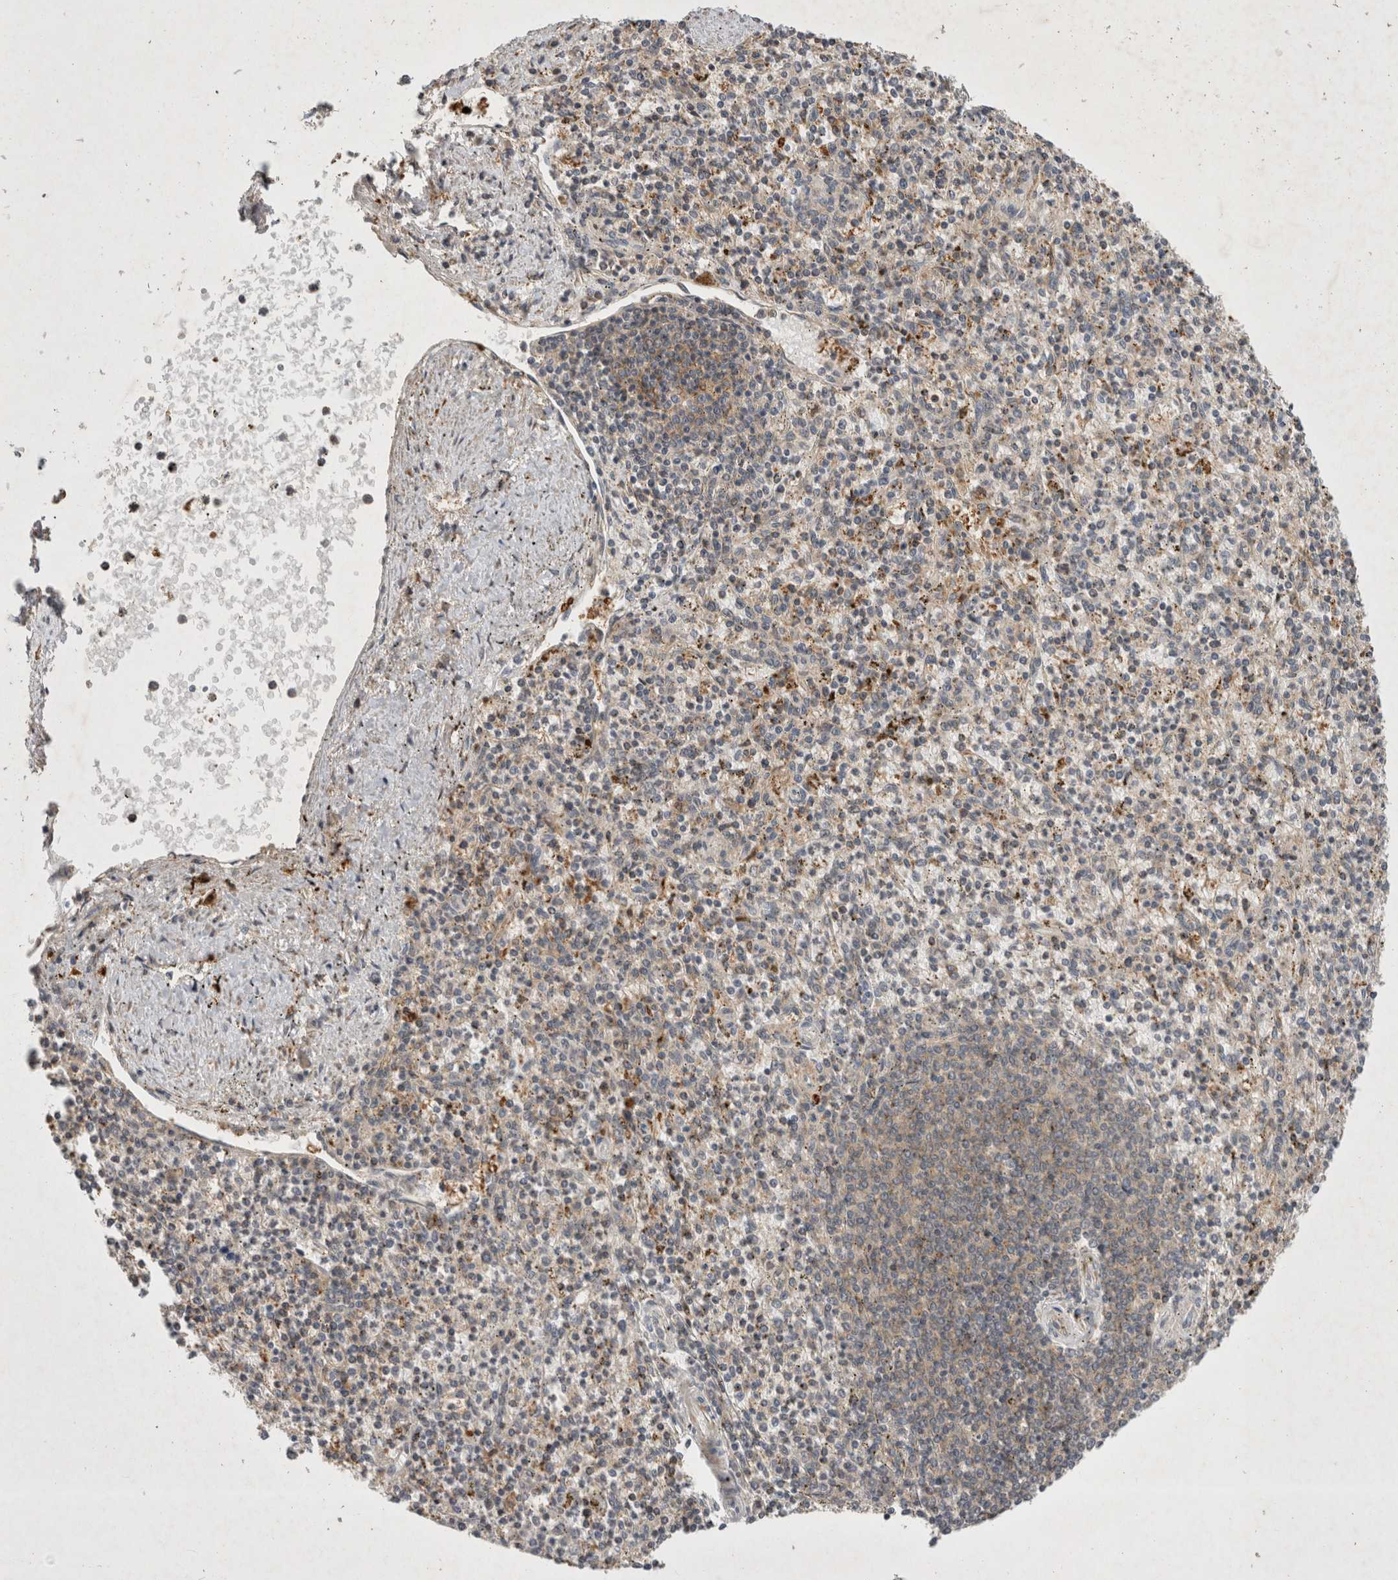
{"staining": {"intensity": "moderate", "quantity": "<25%", "location": "cytoplasmic/membranous"}, "tissue": "spleen", "cell_type": "Cells in red pulp", "image_type": "normal", "snomed": [{"axis": "morphology", "description": "Normal tissue, NOS"}, {"axis": "topography", "description": "Spleen"}], "caption": "Spleen stained with a brown dye demonstrates moderate cytoplasmic/membranous positive positivity in approximately <25% of cells in red pulp.", "gene": "SERAC1", "patient": {"sex": "male", "age": 72}}